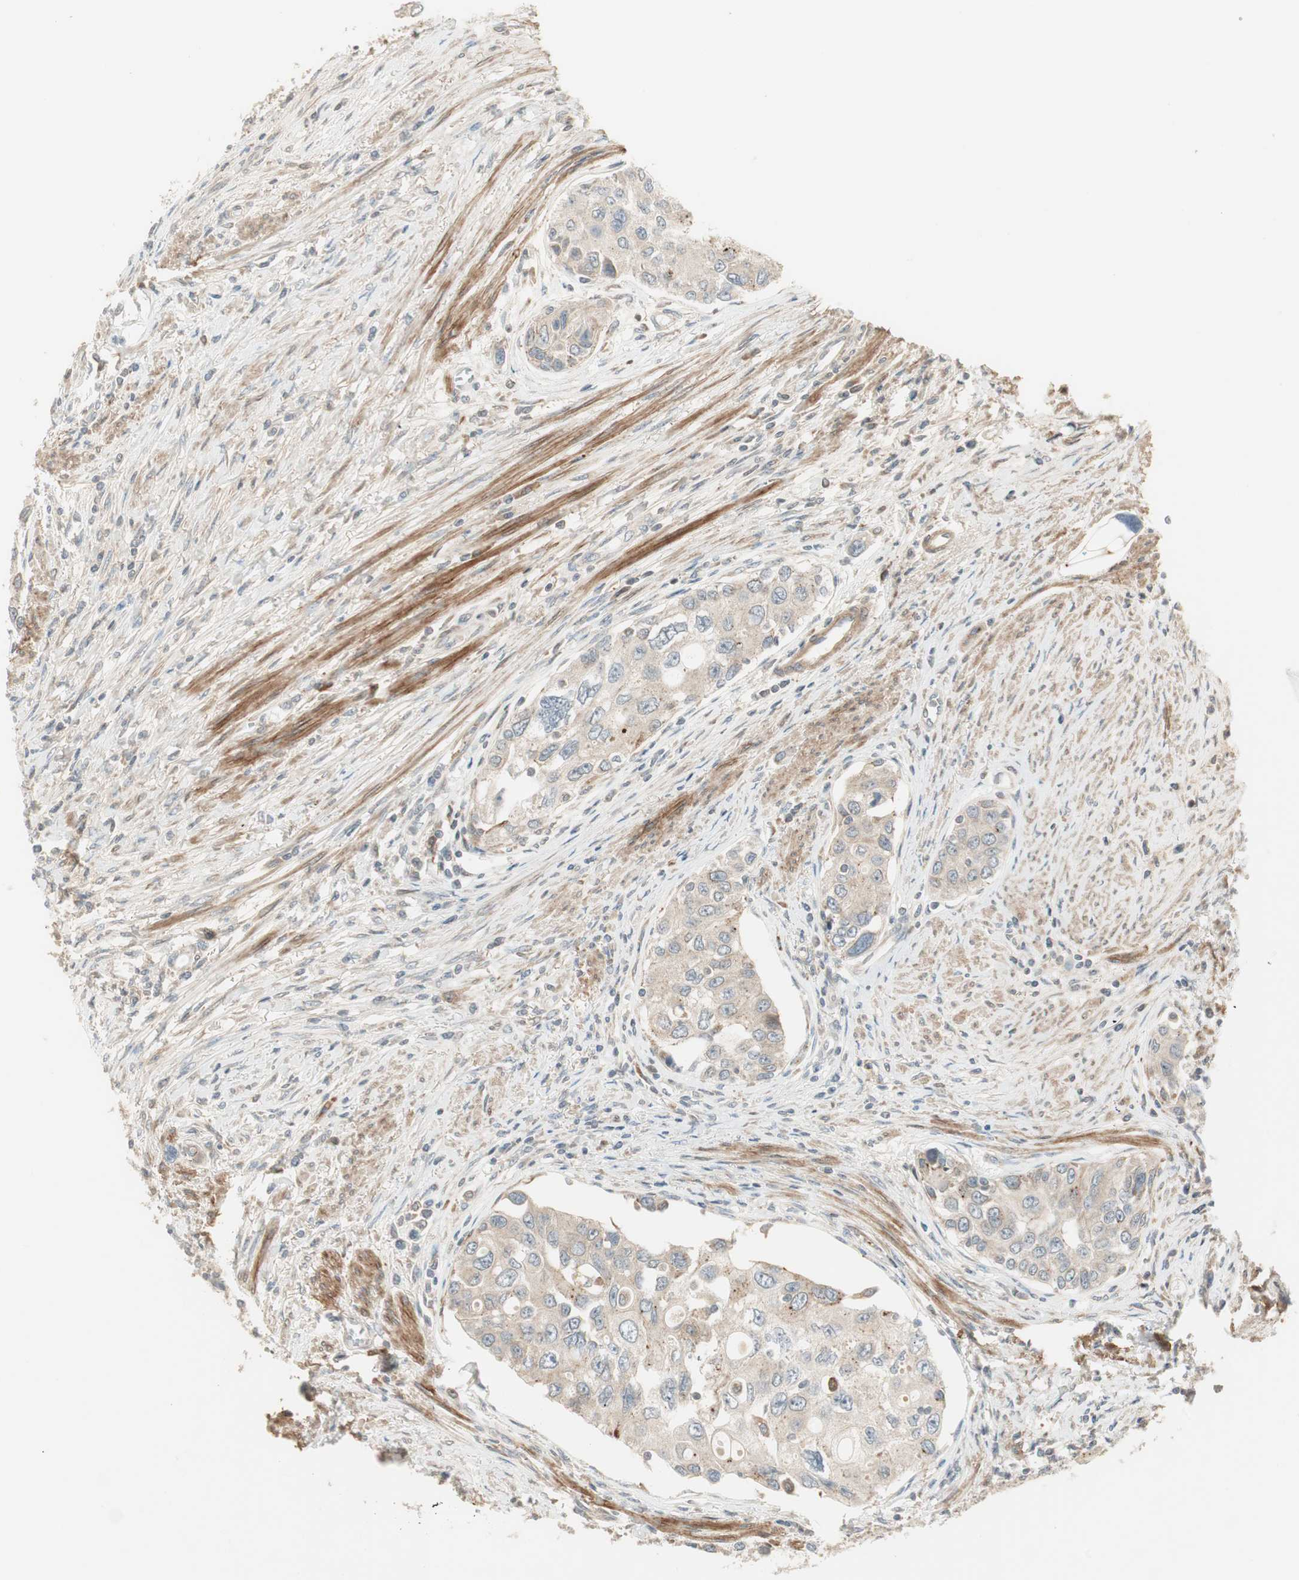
{"staining": {"intensity": "weak", "quantity": ">75%", "location": "cytoplasmic/membranous"}, "tissue": "urothelial cancer", "cell_type": "Tumor cells", "image_type": "cancer", "snomed": [{"axis": "morphology", "description": "Urothelial carcinoma, High grade"}, {"axis": "topography", "description": "Urinary bladder"}], "caption": "Immunohistochemical staining of human urothelial cancer shows weak cytoplasmic/membranous protein staining in about >75% of tumor cells.", "gene": "SFRP1", "patient": {"sex": "female", "age": 56}}